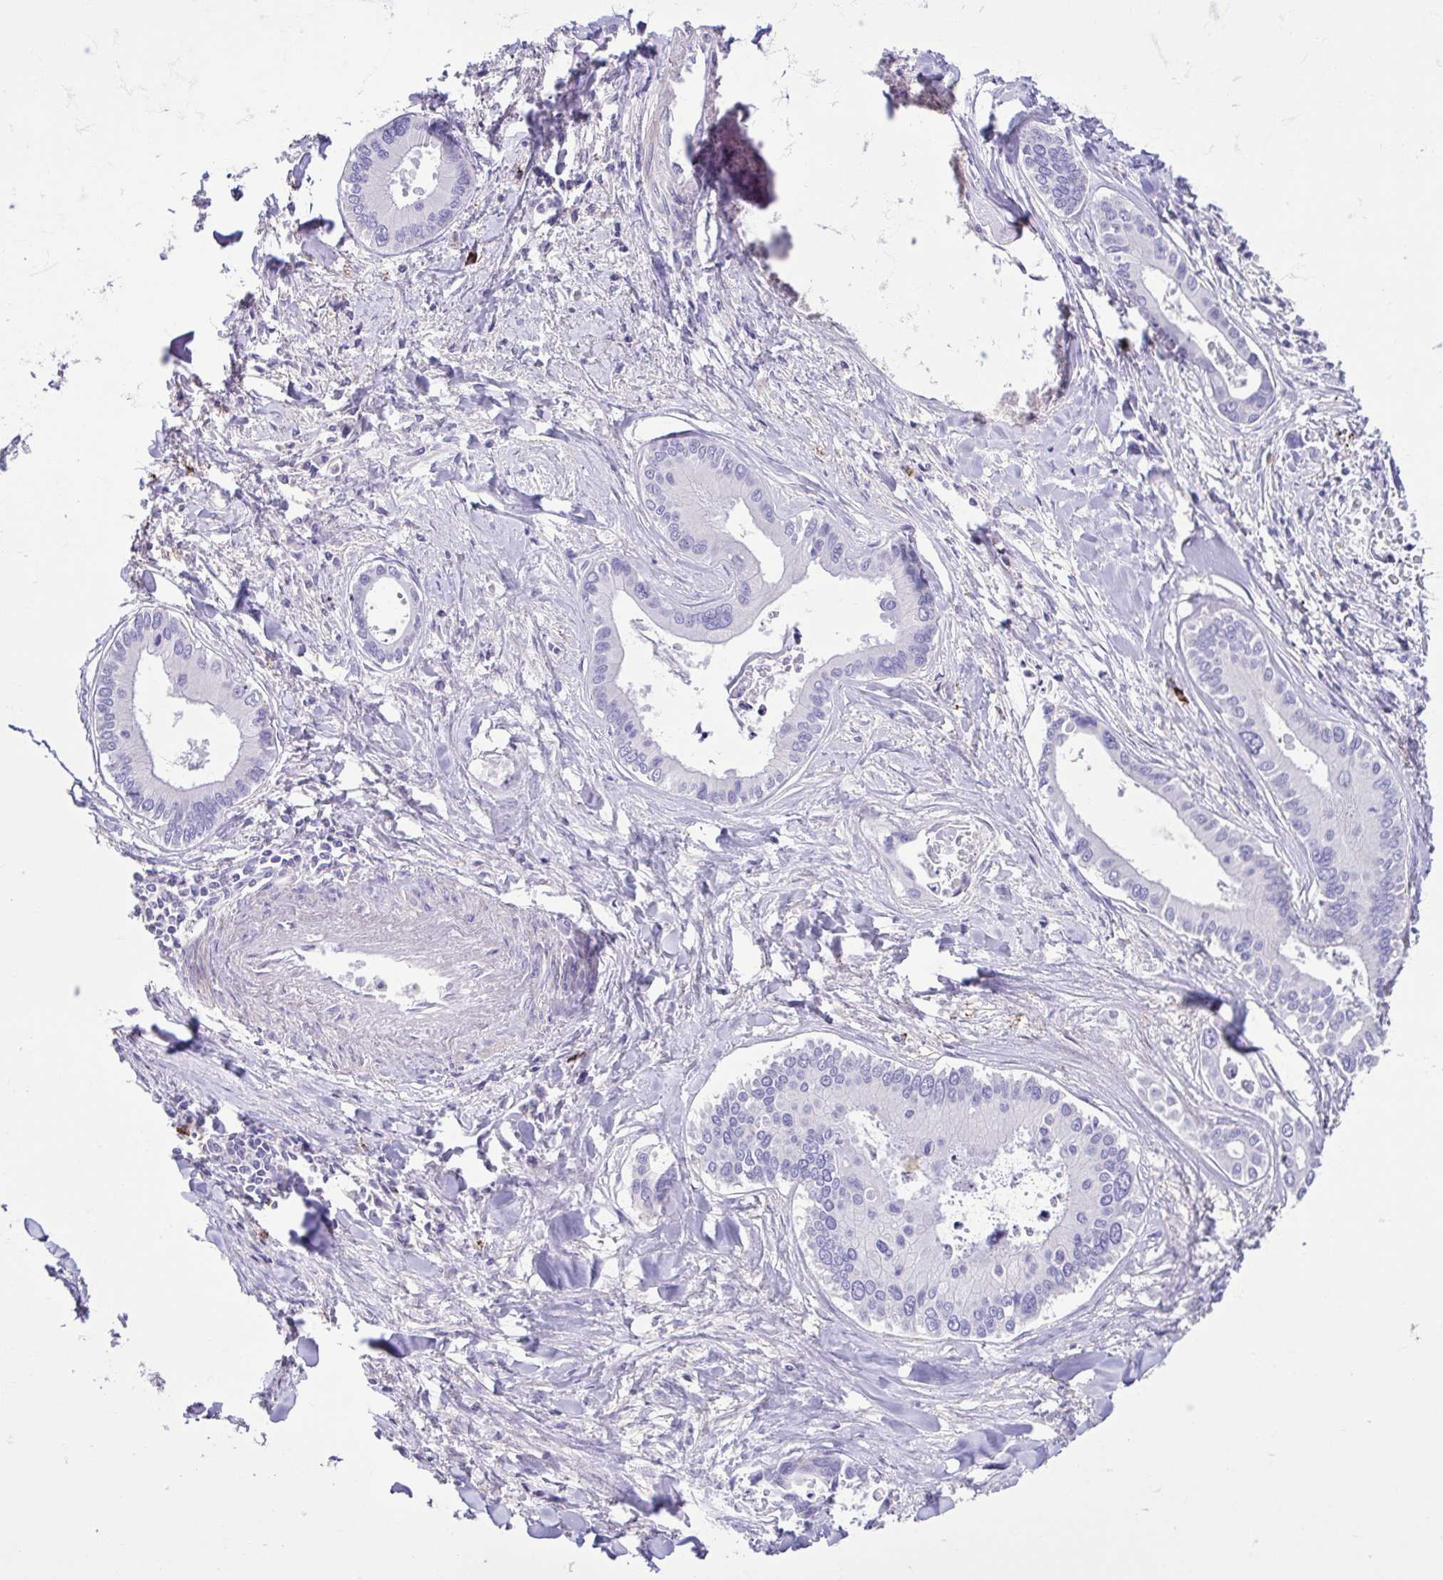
{"staining": {"intensity": "negative", "quantity": "none", "location": "none"}, "tissue": "liver cancer", "cell_type": "Tumor cells", "image_type": "cancer", "snomed": [{"axis": "morphology", "description": "Cholangiocarcinoma"}, {"axis": "topography", "description": "Liver"}], "caption": "Immunohistochemical staining of human cholangiocarcinoma (liver) displays no significant positivity in tumor cells.", "gene": "PLA2G4E", "patient": {"sex": "male", "age": 66}}